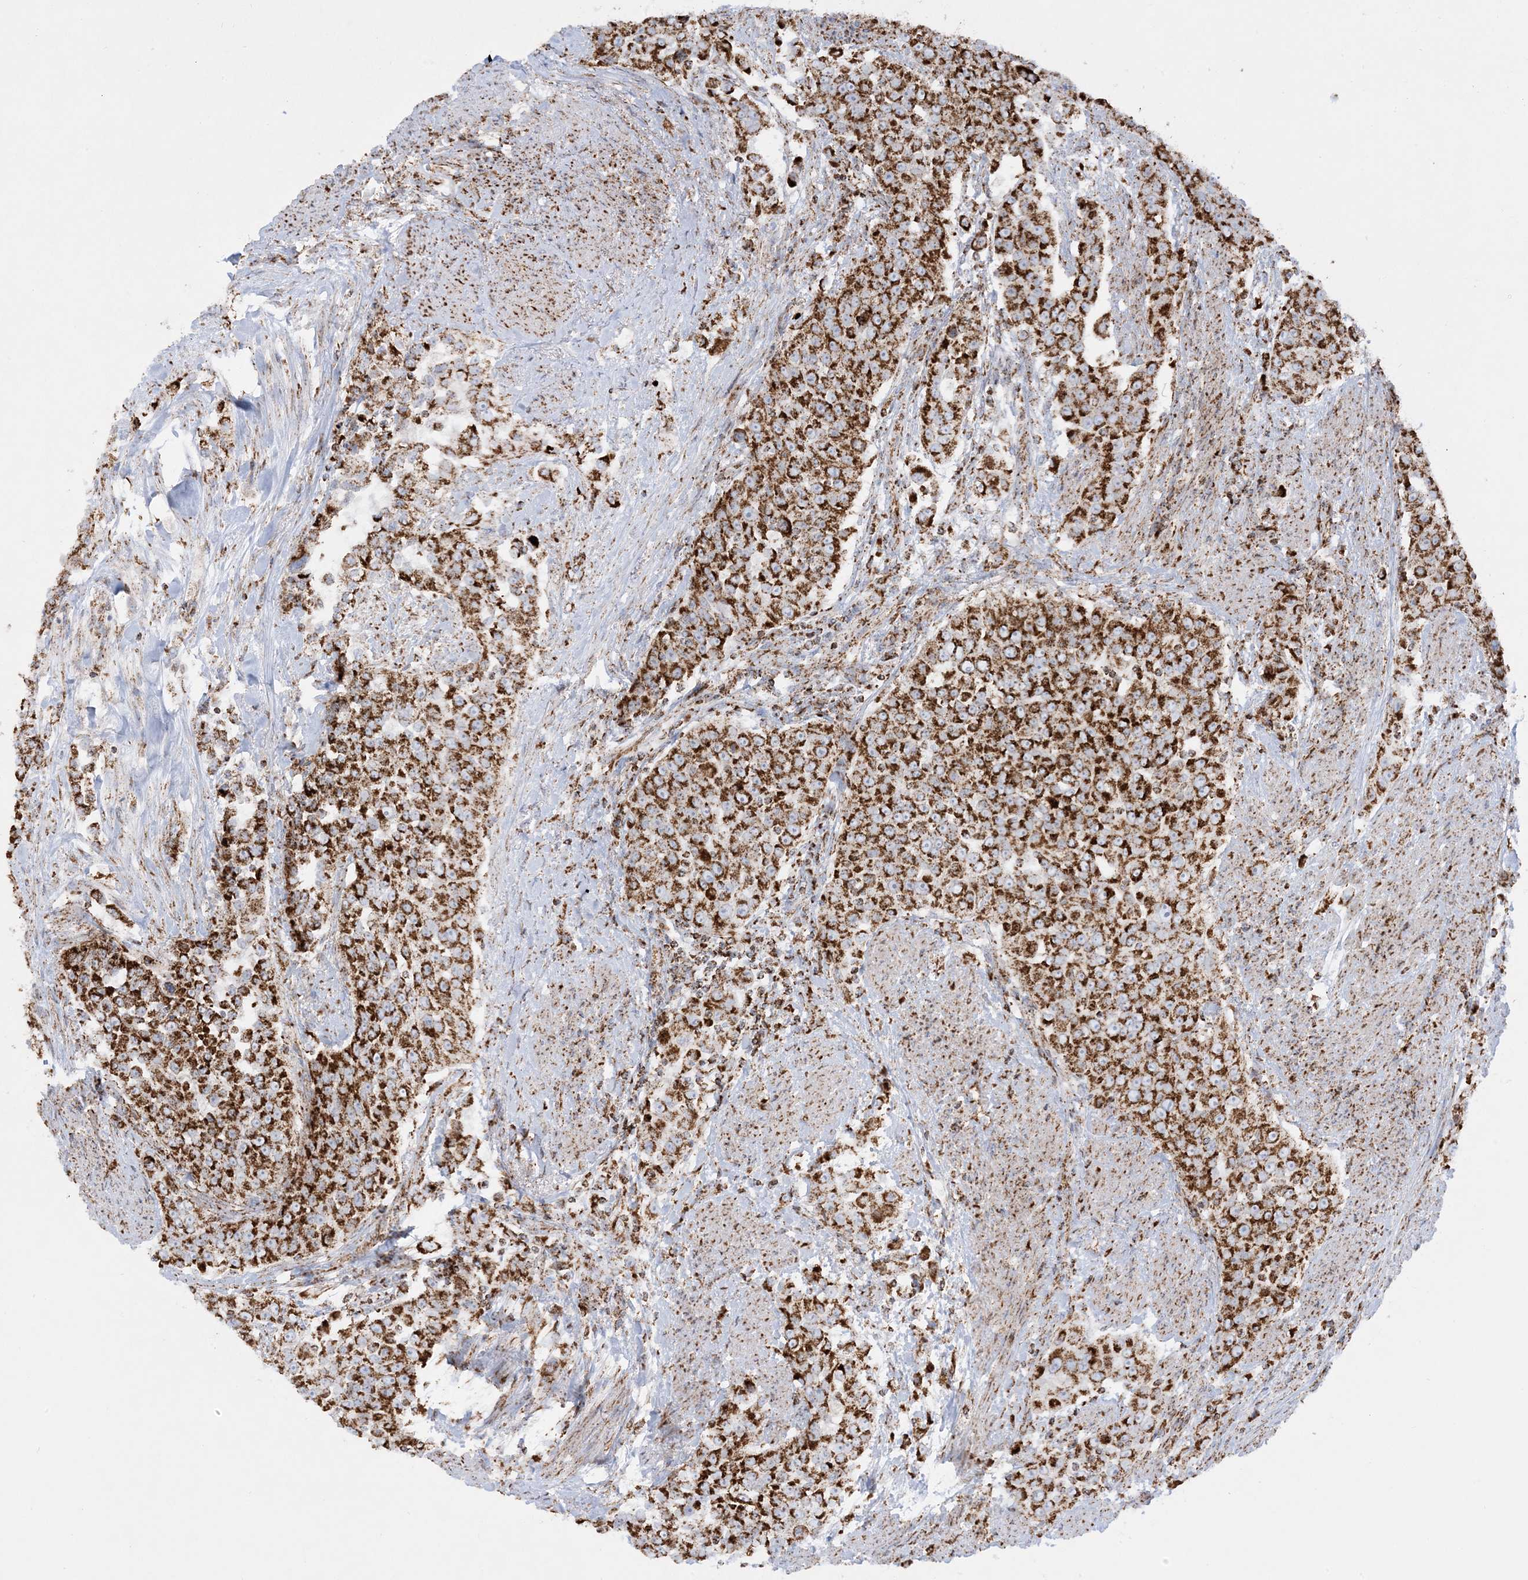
{"staining": {"intensity": "strong", "quantity": ">75%", "location": "cytoplasmic/membranous"}, "tissue": "urothelial cancer", "cell_type": "Tumor cells", "image_type": "cancer", "snomed": [{"axis": "morphology", "description": "Urothelial carcinoma, High grade"}, {"axis": "topography", "description": "Urinary bladder"}], "caption": "Immunohistochemical staining of high-grade urothelial carcinoma reveals high levels of strong cytoplasmic/membranous protein positivity in approximately >75% of tumor cells.", "gene": "MRPS36", "patient": {"sex": "female", "age": 80}}